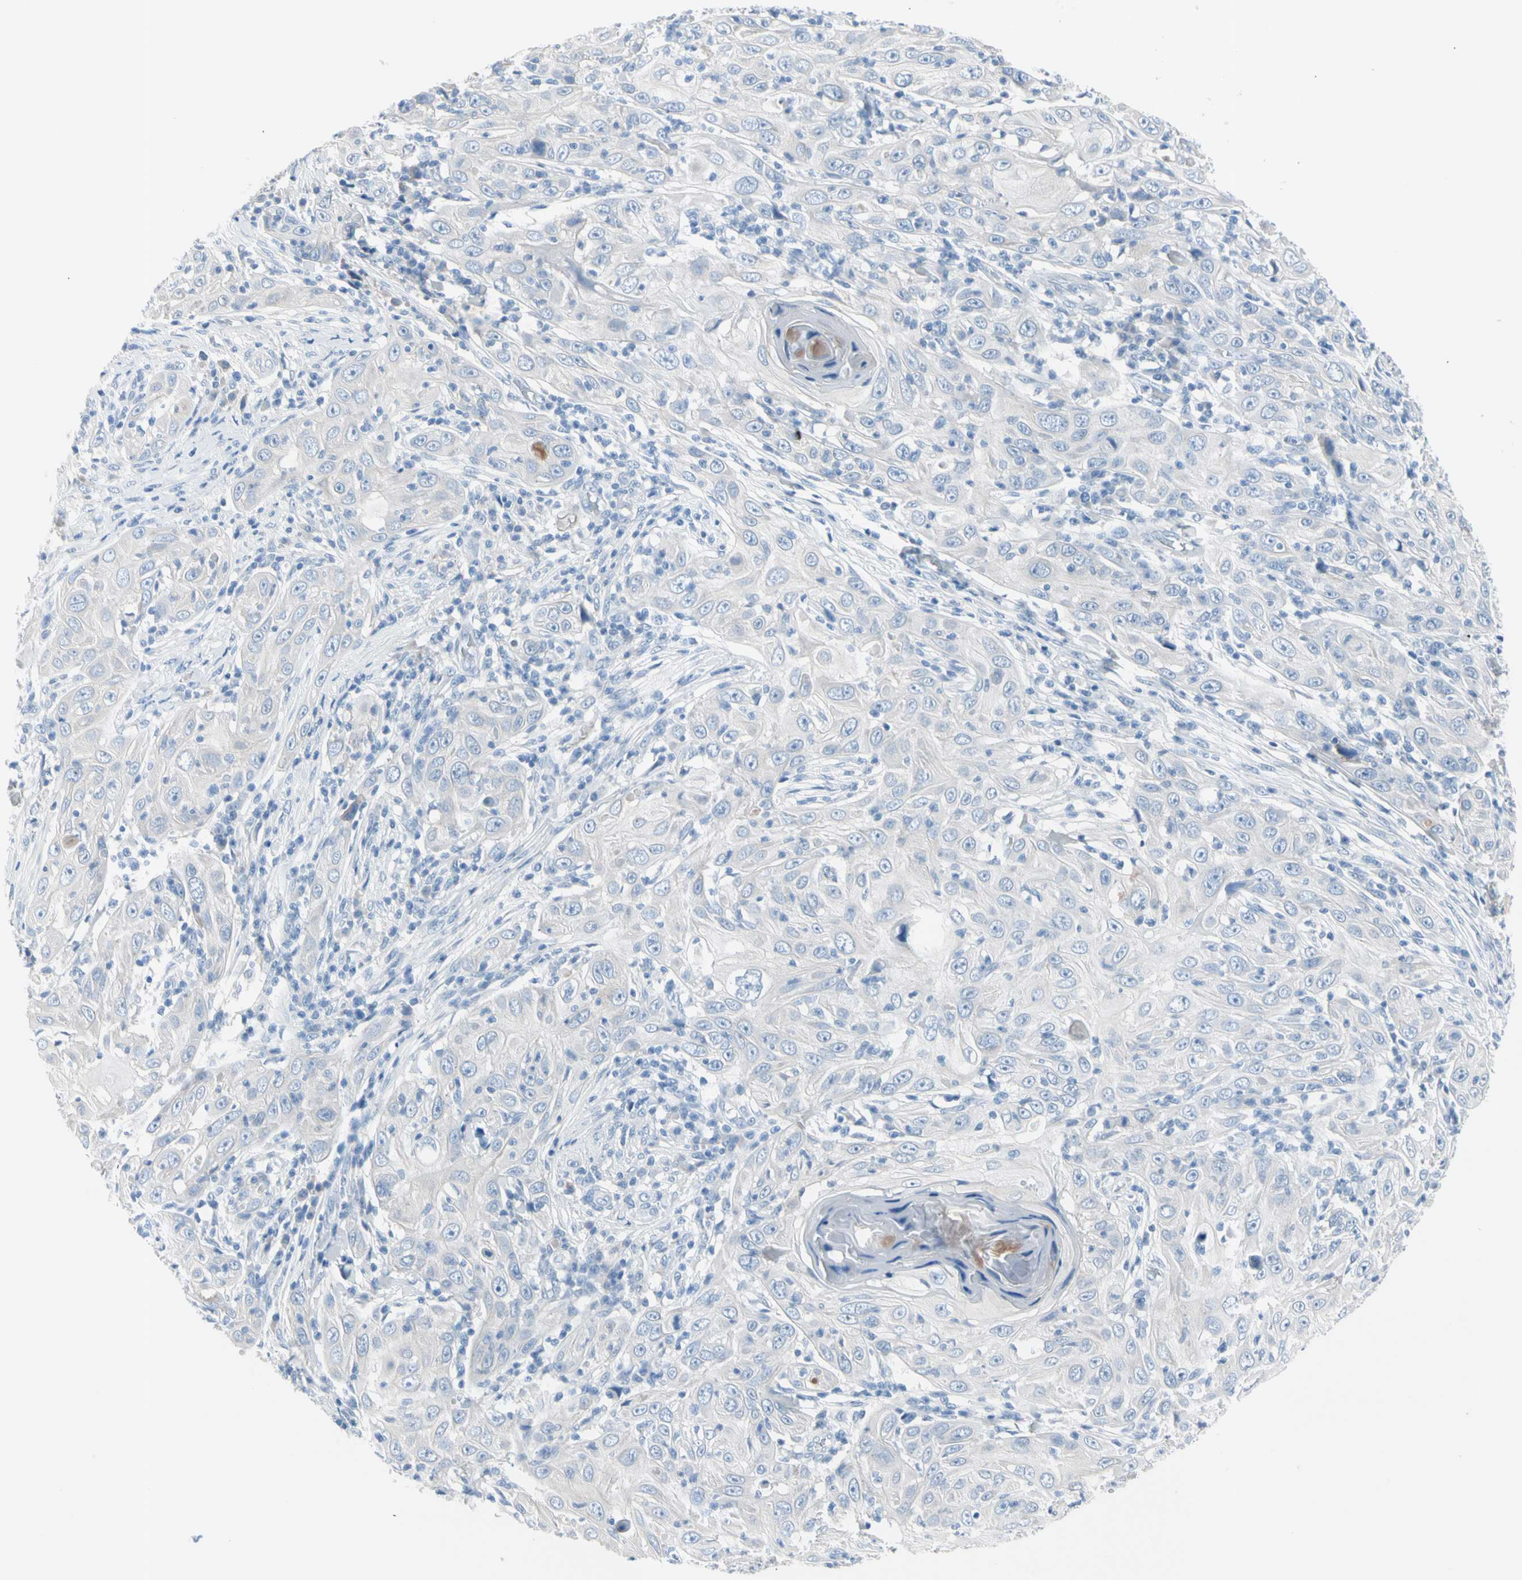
{"staining": {"intensity": "negative", "quantity": "none", "location": "none"}, "tissue": "skin cancer", "cell_type": "Tumor cells", "image_type": "cancer", "snomed": [{"axis": "morphology", "description": "Squamous cell carcinoma, NOS"}, {"axis": "topography", "description": "Skin"}], "caption": "This photomicrograph is of skin cancer stained with immunohistochemistry to label a protein in brown with the nuclei are counter-stained blue. There is no staining in tumor cells.", "gene": "TPO", "patient": {"sex": "female", "age": 88}}